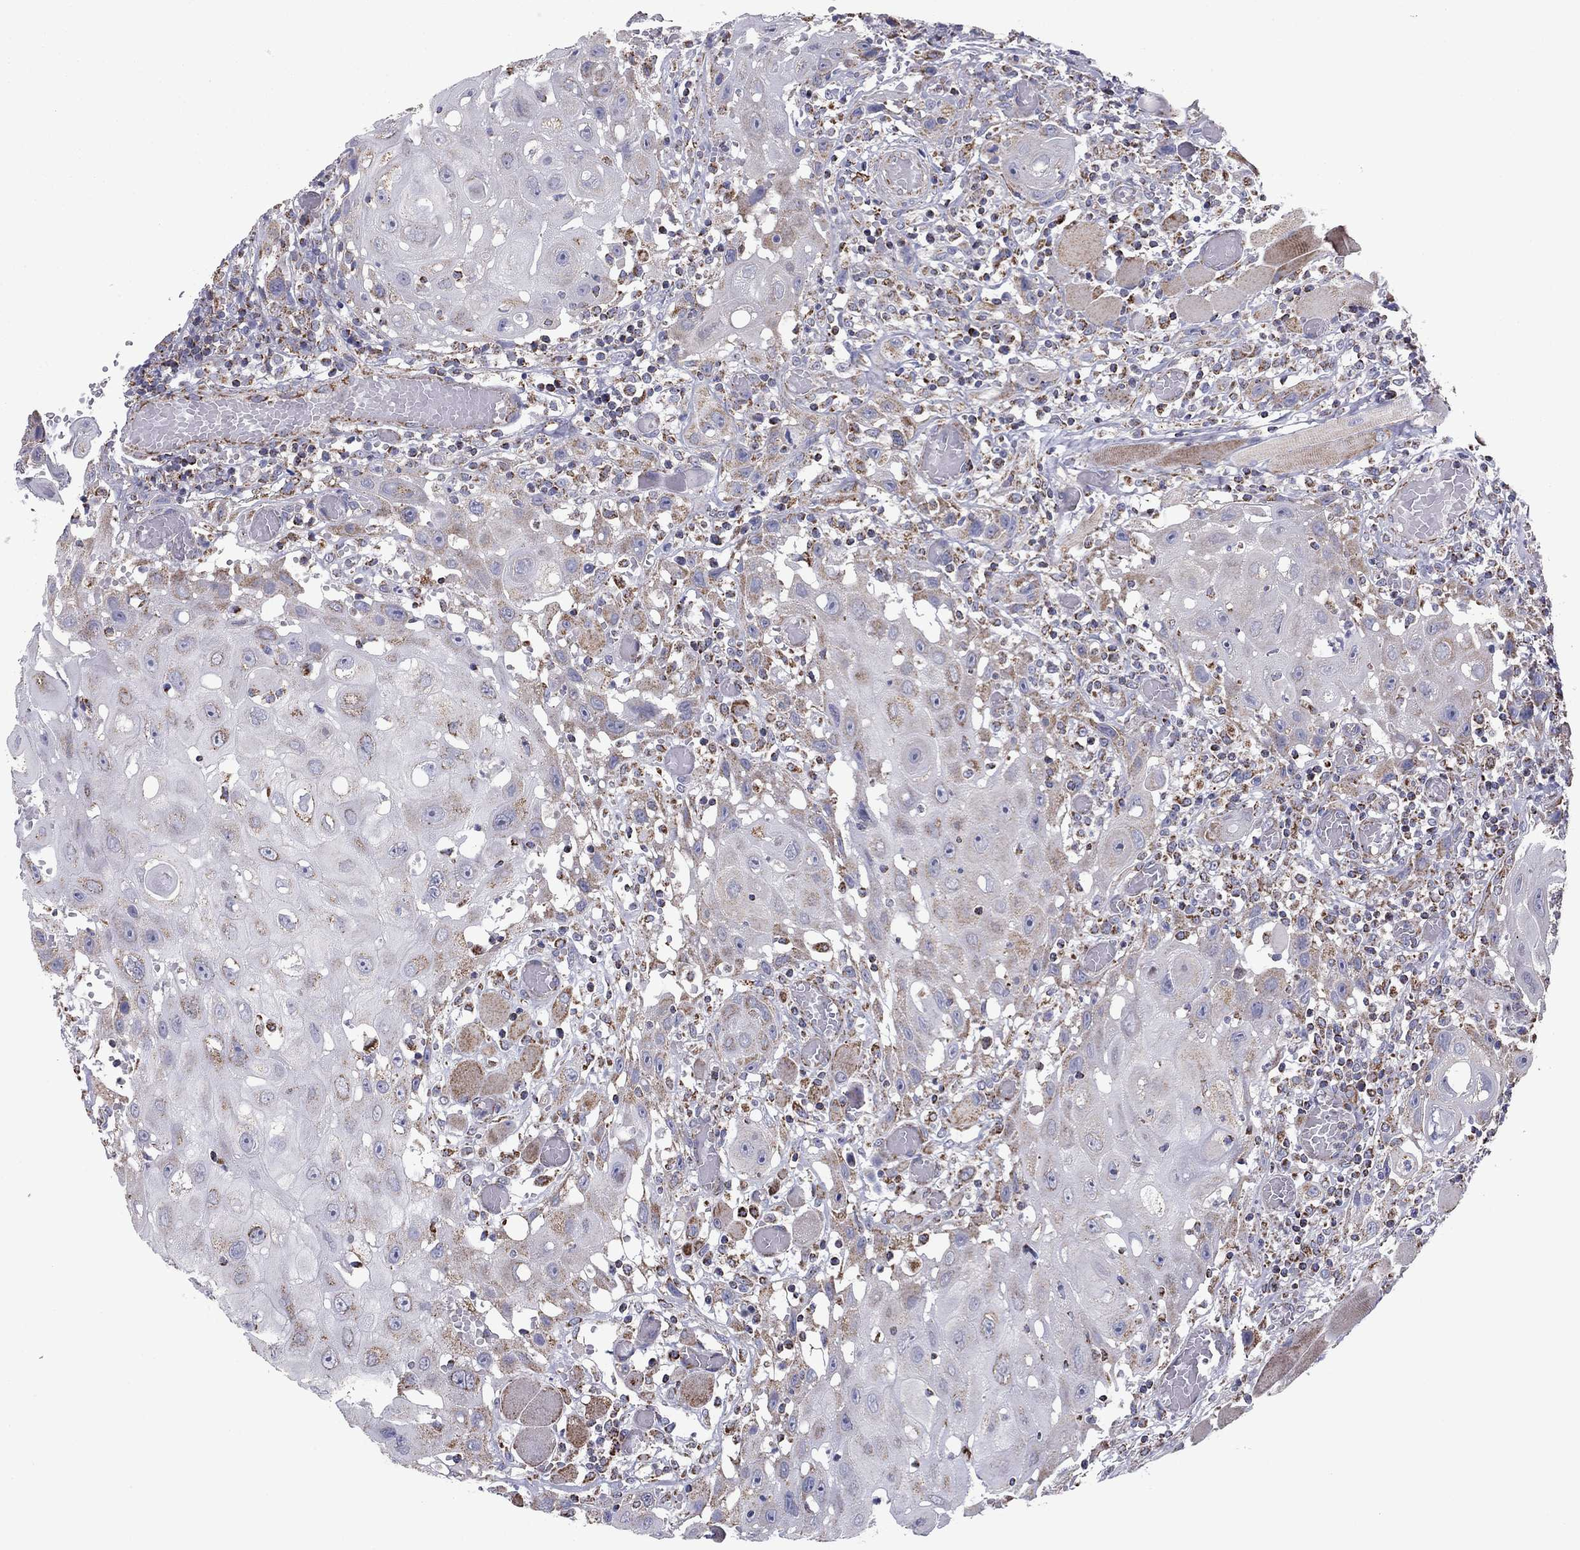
{"staining": {"intensity": "weak", "quantity": "<25%", "location": "cytoplasmic/membranous"}, "tissue": "head and neck cancer", "cell_type": "Tumor cells", "image_type": "cancer", "snomed": [{"axis": "morphology", "description": "Normal tissue, NOS"}, {"axis": "morphology", "description": "Squamous cell carcinoma, NOS"}, {"axis": "topography", "description": "Oral tissue"}, {"axis": "topography", "description": "Head-Neck"}], "caption": "Tumor cells show no significant expression in head and neck squamous cell carcinoma. The staining is performed using DAB brown chromogen with nuclei counter-stained in using hematoxylin.", "gene": "NDUFV1", "patient": {"sex": "male", "age": 71}}